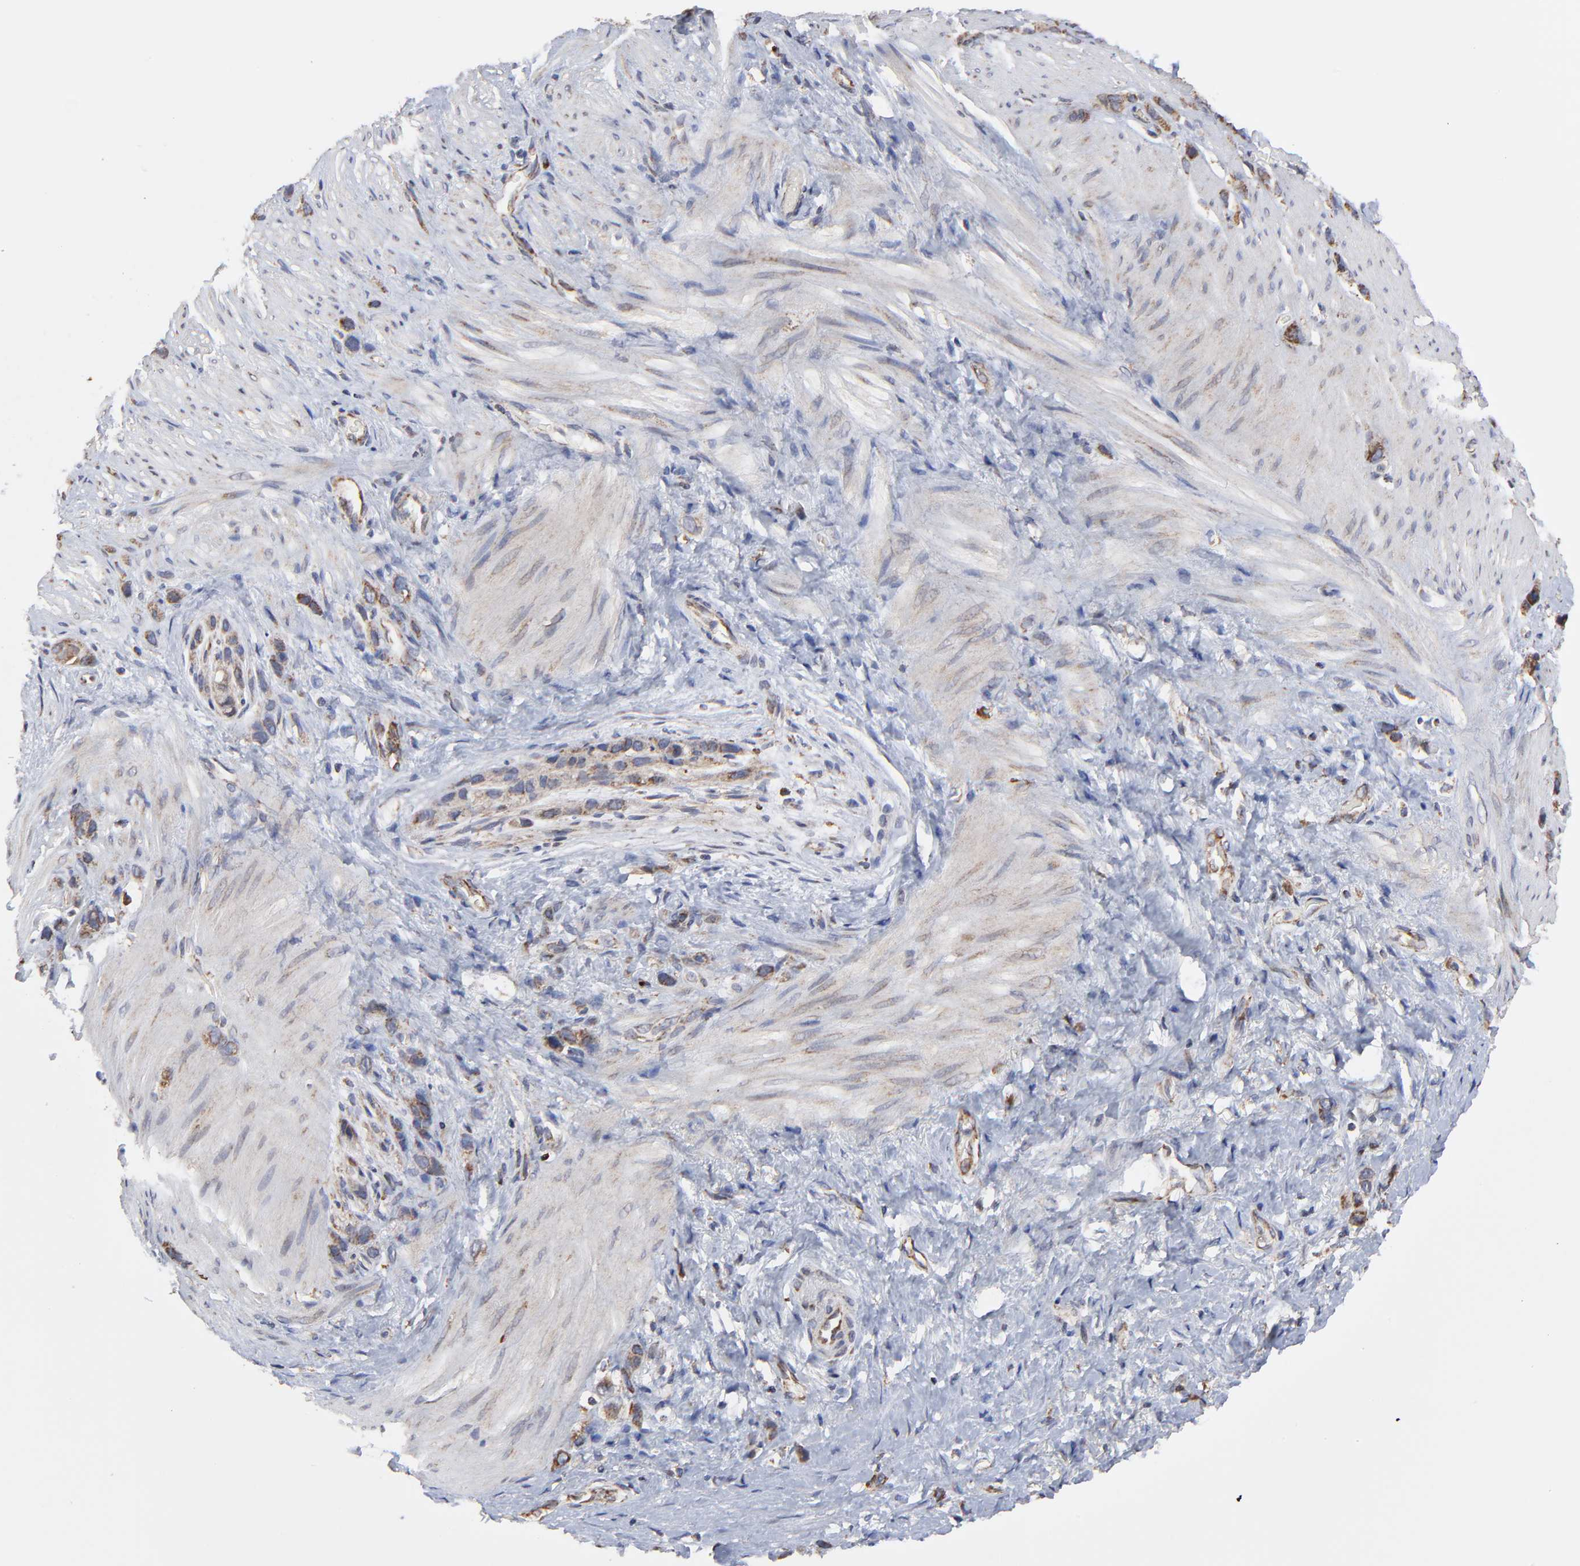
{"staining": {"intensity": "weak", "quantity": "25%-75%", "location": "cytoplasmic/membranous"}, "tissue": "stomach cancer", "cell_type": "Tumor cells", "image_type": "cancer", "snomed": [{"axis": "morphology", "description": "Normal tissue, NOS"}, {"axis": "morphology", "description": "Adenocarcinoma, NOS"}, {"axis": "morphology", "description": "Adenocarcinoma, High grade"}, {"axis": "topography", "description": "Stomach, upper"}, {"axis": "topography", "description": "Stomach"}], "caption": "Protein staining exhibits weak cytoplasmic/membranous expression in about 25%-75% of tumor cells in stomach cancer.", "gene": "ZNF550", "patient": {"sex": "female", "age": 65}}